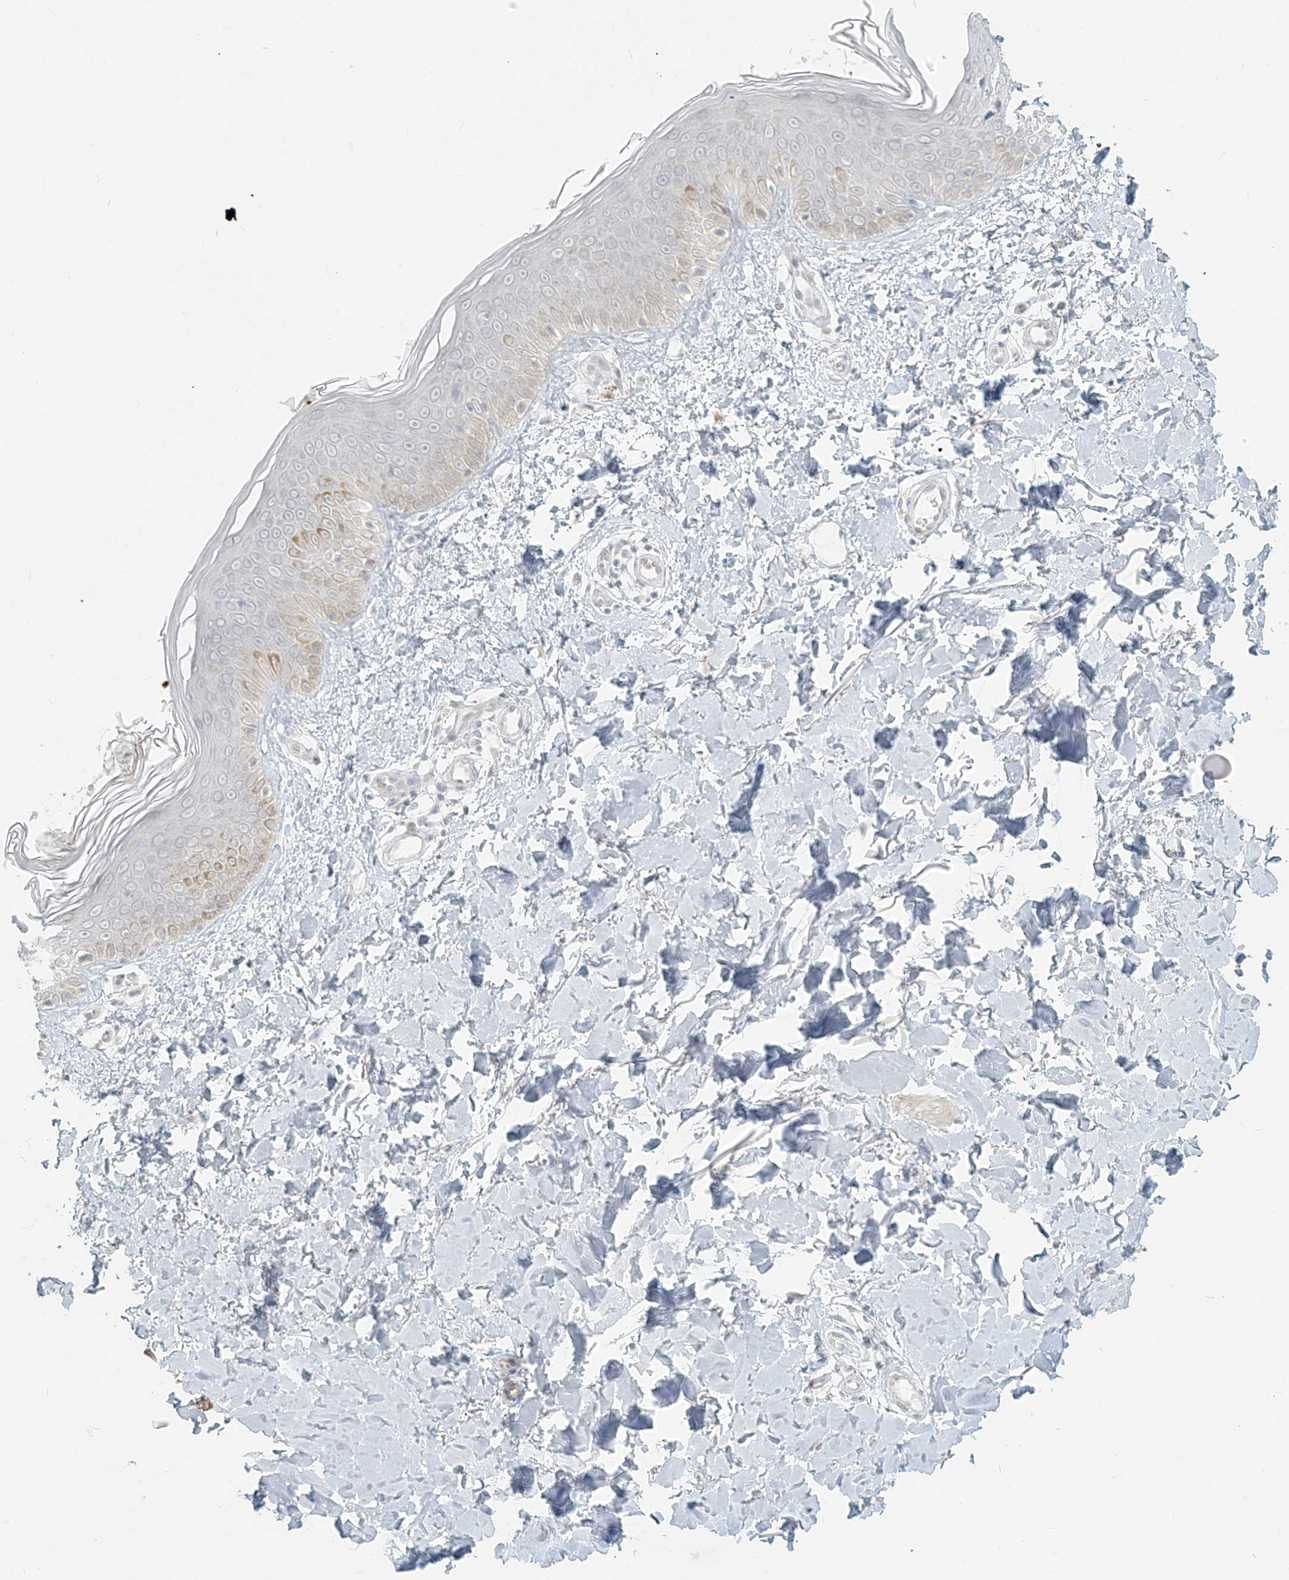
{"staining": {"intensity": "negative", "quantity": "none", "location": "none"}, "tissue": "skin", "cell_type": "Fibroblasts", "image_type": "normal", "snomed": [{"axis": "morphology", "description": "Normal tissue, NOS"}, {"axis": "topography", "description": "Skin"}], "caption": "IHC histopathology image of unremarkable skin stained for a protein (brown), which displays no positivity in fibroblasts. (IHC, brightfield microscopy, high magnification).", "gene": "OSBPL7", "patient": {"sex": "male", "age": 37}}